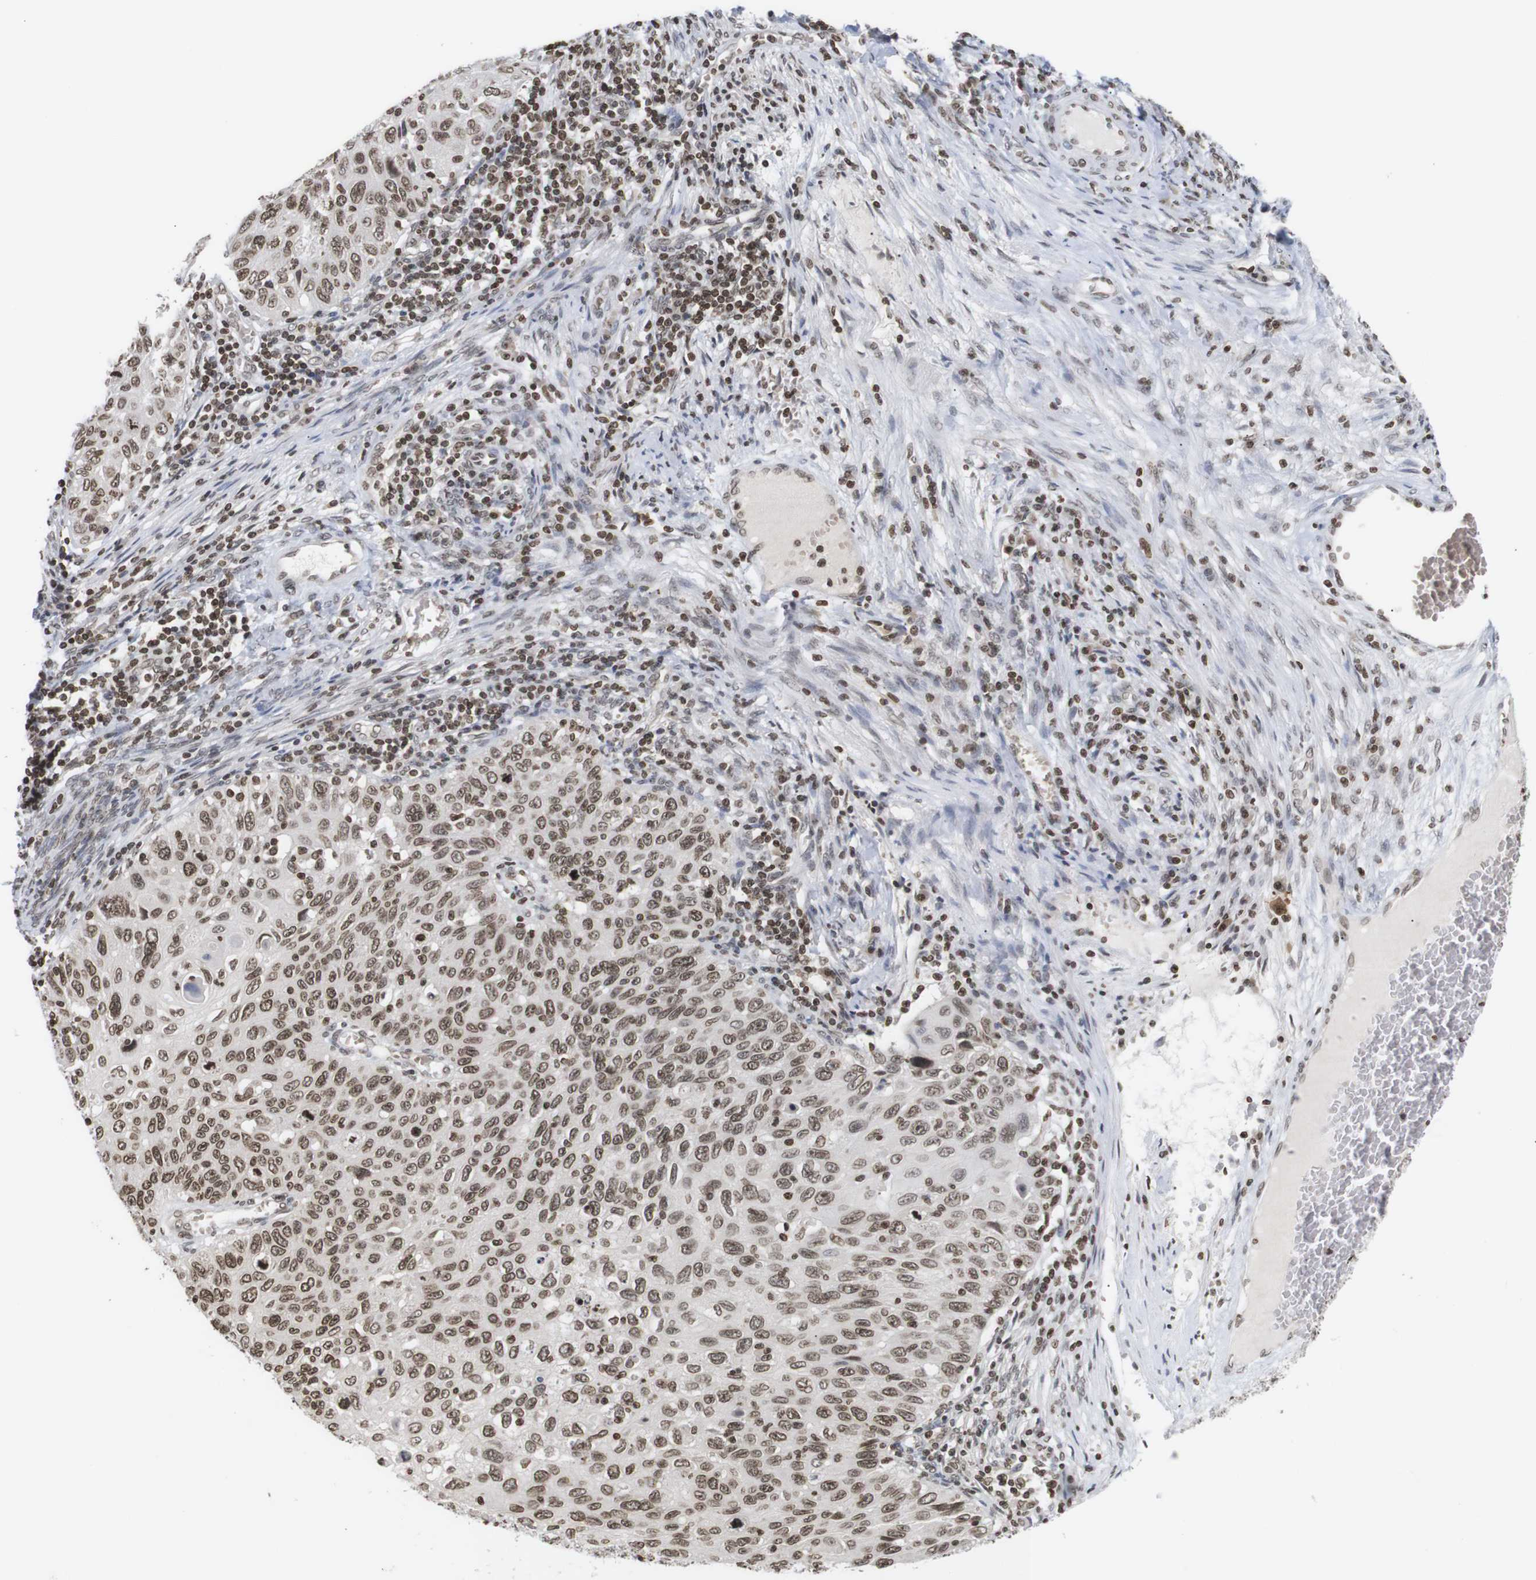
{"staining": {"intensity": "moderate", "quantity": ">75%", "location": "nuclear"}, "tissue": "cervical cancer", "cell_type": "Tumor cells", "image_type": "cancer", "snomed": [{"axis": "morphology", "description": "Squamous cell carcinoma, NOS"}, {"axis": "topography", "description": "Cervix"}], "caption": "Moderate nuclear positivity for a protein is appreciated in approximately >75% of tumor cells of cervical cancer using immunohistochemistry (IHC).", "gene": "ETV5", "patient": {"sex": "female", "age": 70}}